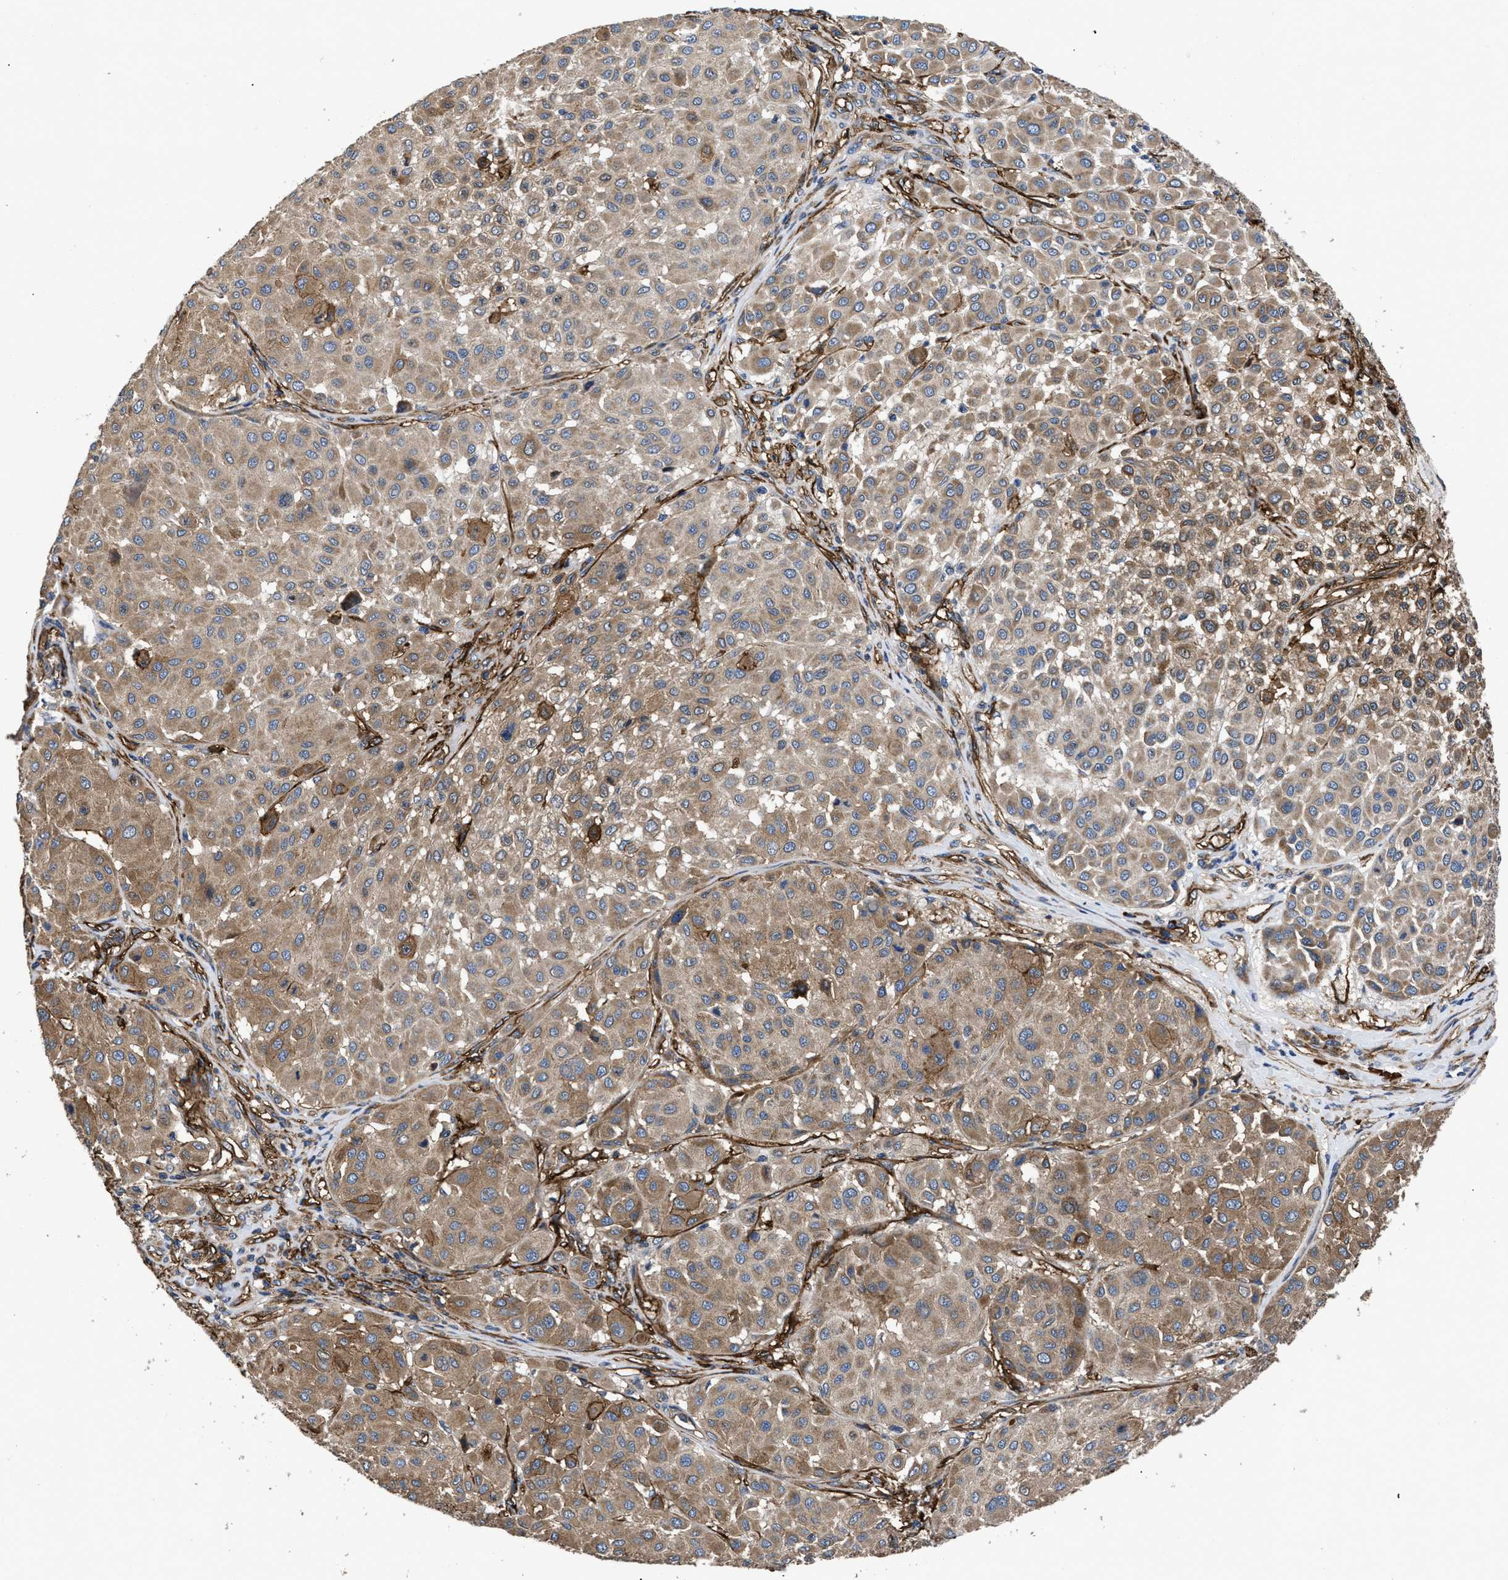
{"staining": {"intensity": "moderate", "quantity": ">75%", "location": "cytoplasmic/membranous"}, "tissue": "melanoma", "cell_type": "Tumor cells", "image_type": "cancer", "snomed": [{"axis": "morphology", "description": "Malignant melanoma, Metastatic site"}, {"axis": "topography", "description": "Soft tissue"}], "caption": "Malignant melanoma (metastatic site) tissue demonstrates moderate cytoplasmic/membranous expression in approximately >75% of tumor cells, visualized by immunohistochemistry. Nuclei are stained in blue.", "gene": "NT5E", "patient": {"sex": "male", "age": 41}}